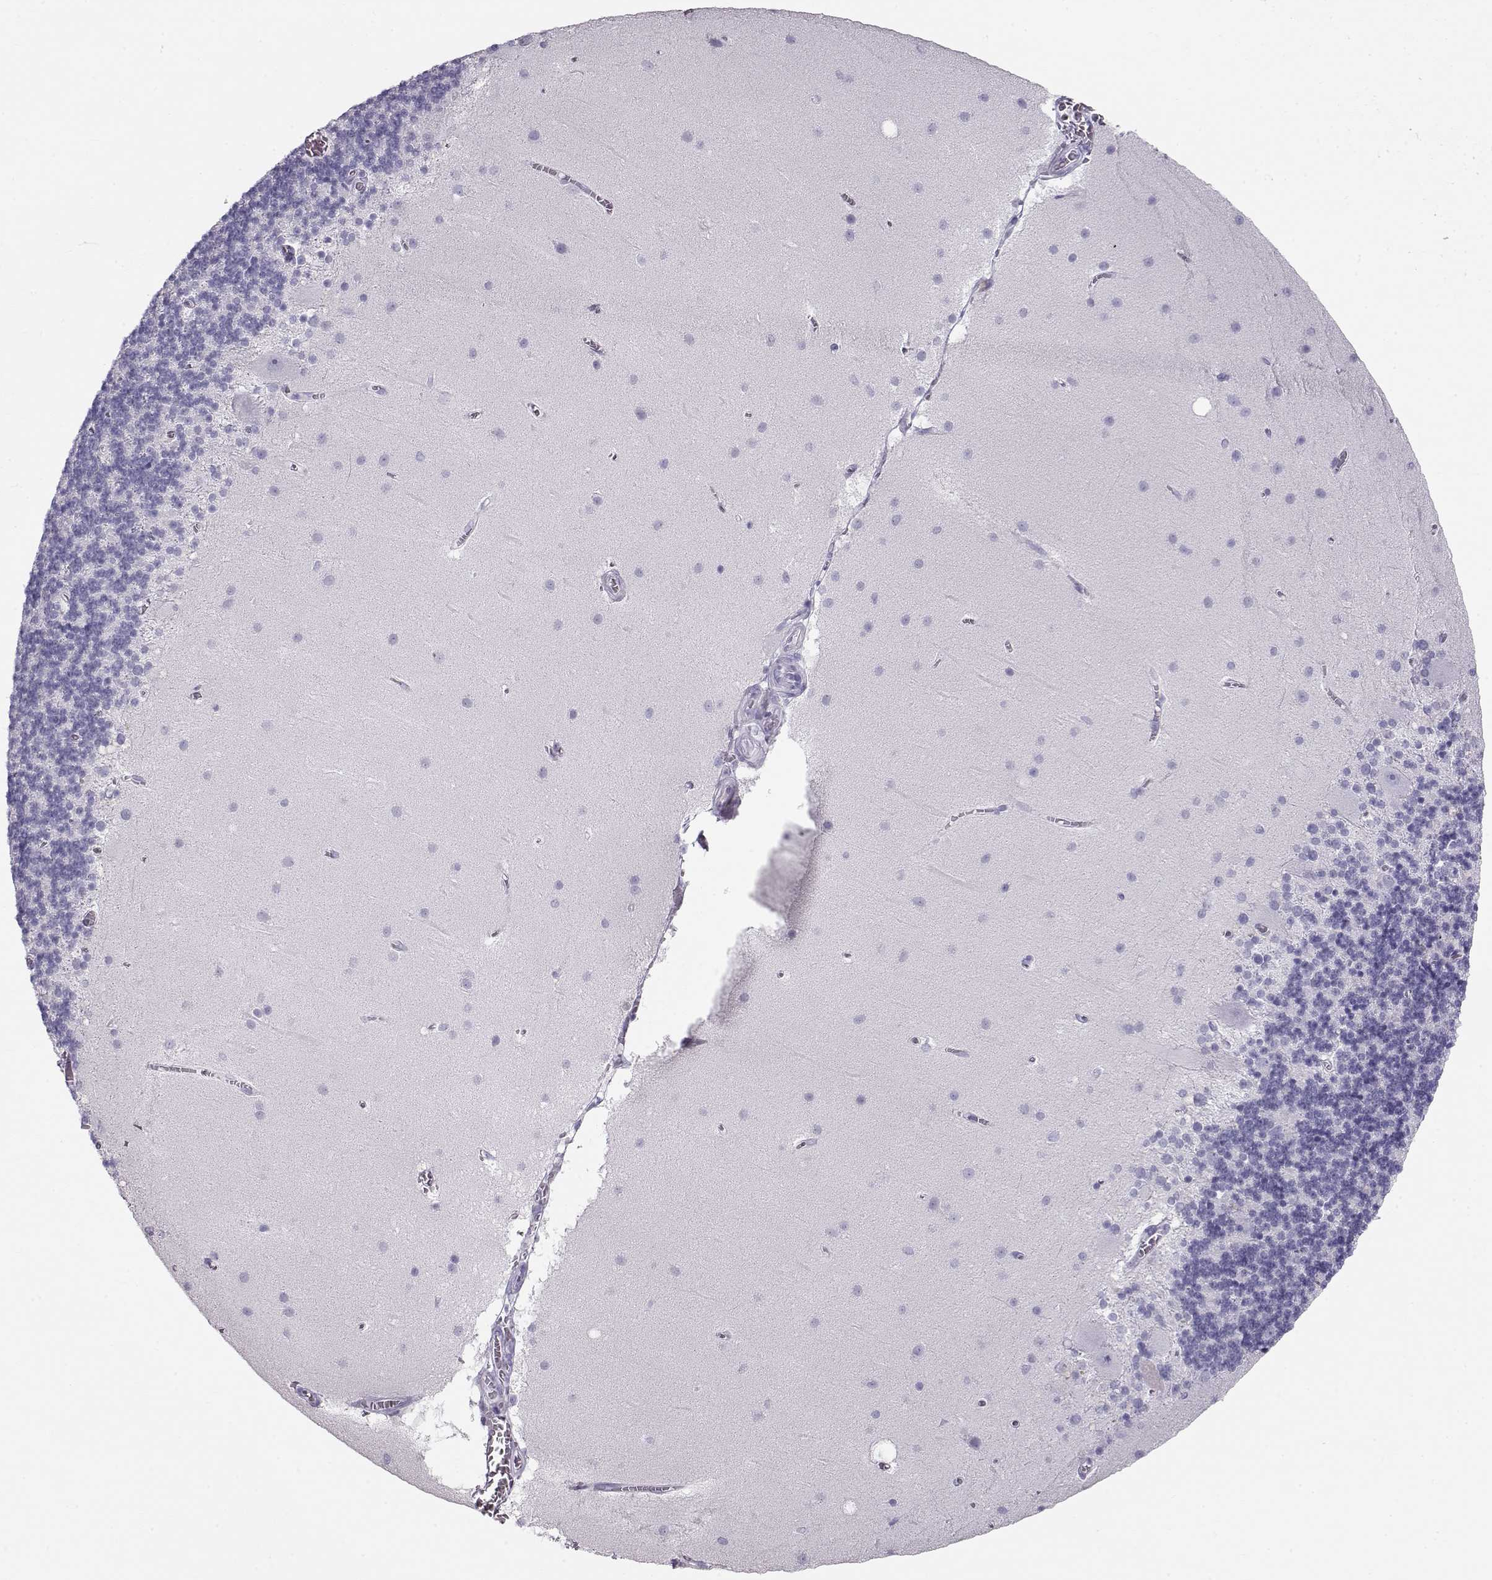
{"staining": {"intensity": "negative", "quantity": "none", "location": "none"}, "tissue": "cerebellum", "cell_type": "Cells in granular layer", "image_type": "normal", "snomed": [{"axis": "morphology", "description": "Normal tissue, NOS"}, {"axis": "topography", "description": "Cerebellum"}], "caption": "Immunohistochemistry micrograph of normal cerebellum stained for a protein (brown), which exhibits no expression in cells in granular layer.", "gene": "RD3", "patient": {"sex": "male", "age": 70}}